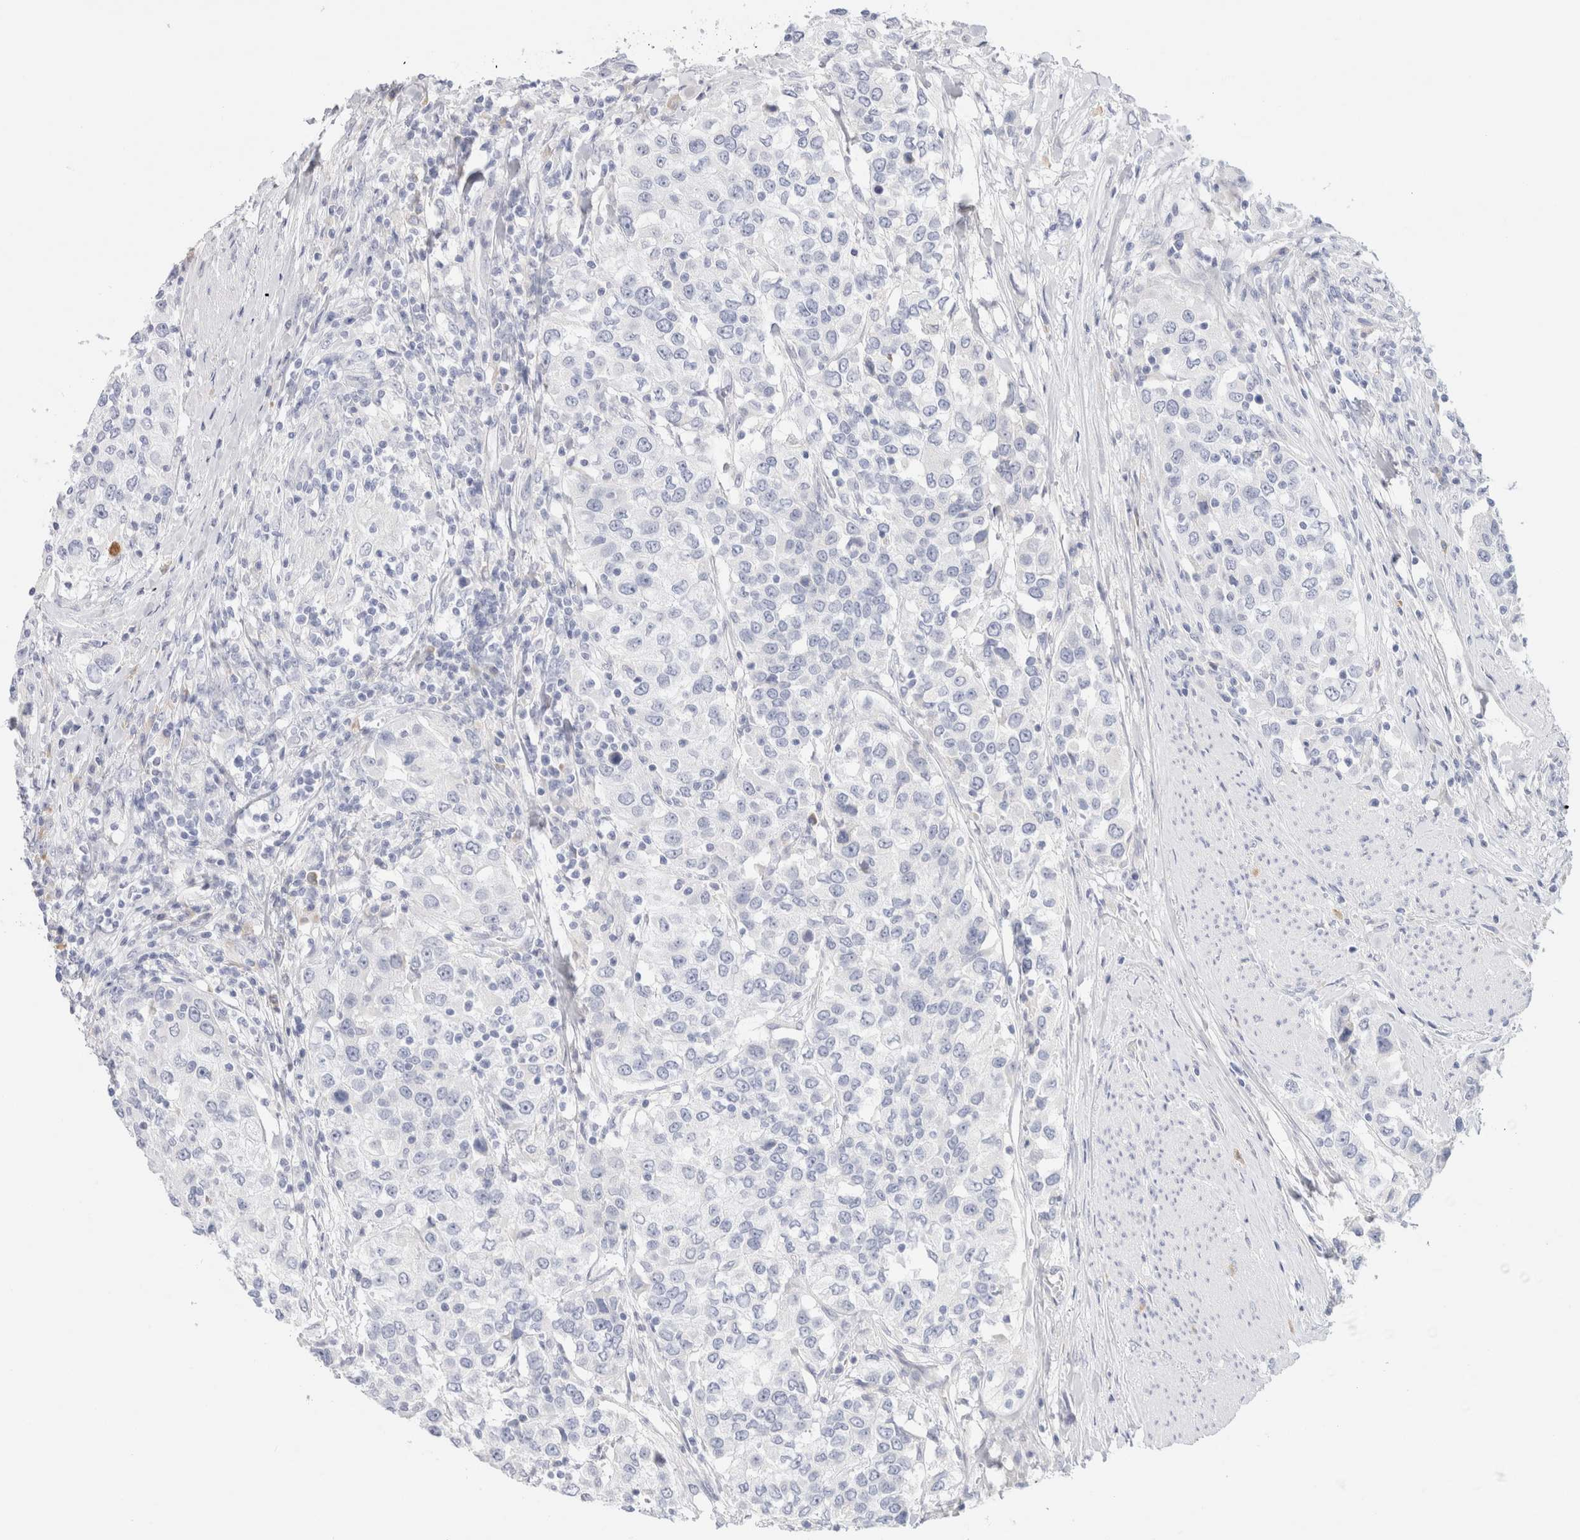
{"staining": {"intensity": "negative", "quantity": "none", "location": "none"}, "tissue": "urothelial cancer", "cell_type": "Tumor cells", "image_type": "cancer", "snomed": [{"axis": "morphology", "description": "Urothelial carcinoma, High grade"}, {"axis": "topography", "description": "Urinary bladder"}], "caption": "Urothelial cancer was stained to show a protein in brown. There is no significant expression in tumor cells.", "gene": "GADD45G", "patient": {"sex": "female", "age": 80}}